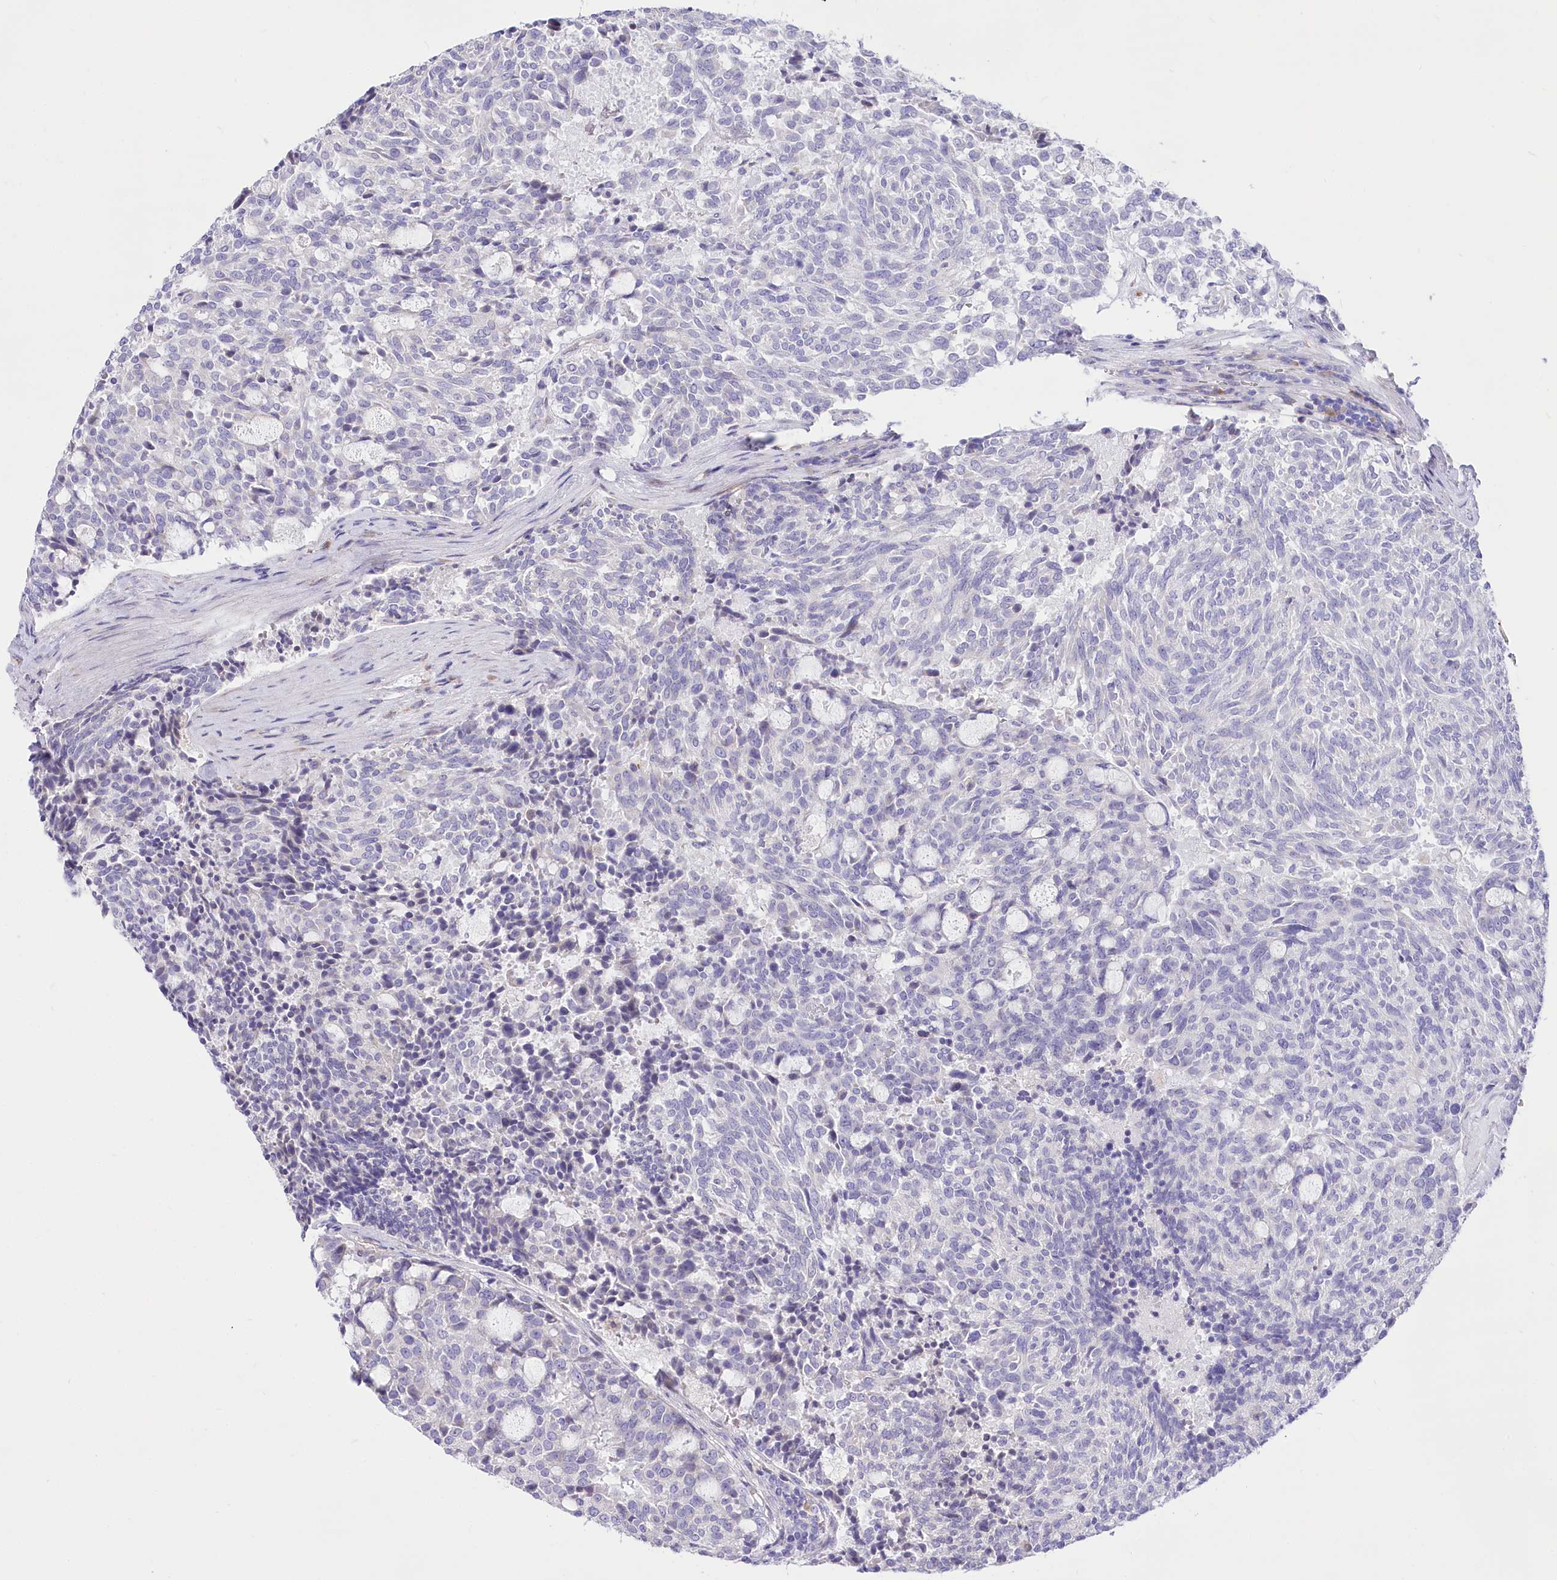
{"staining": {"intensity": "negative", "quantity": "none", "location": "none"}, "tissue": "carcinoid", "cell_type": "Tumor cells", "image_type": "cancer", "snomed": [{"axis": "morphology", "description": "Carcinoid, malignant, NOS"}, {"axis": "topography", "description": "Pancreas"}], "caption": "High magnification brightfield microscopy of malignant carcinoid stained with DAB (3,3'-diaminobenzidine) (brown) and counterstained with hematoxylin (blue): tumor cells show no significant expression. (DAB (3,3'-diaminobenzidine) IHC, high magnification).", "gene": "STT3B", "patient": {"sex": "female", "age": 54}}